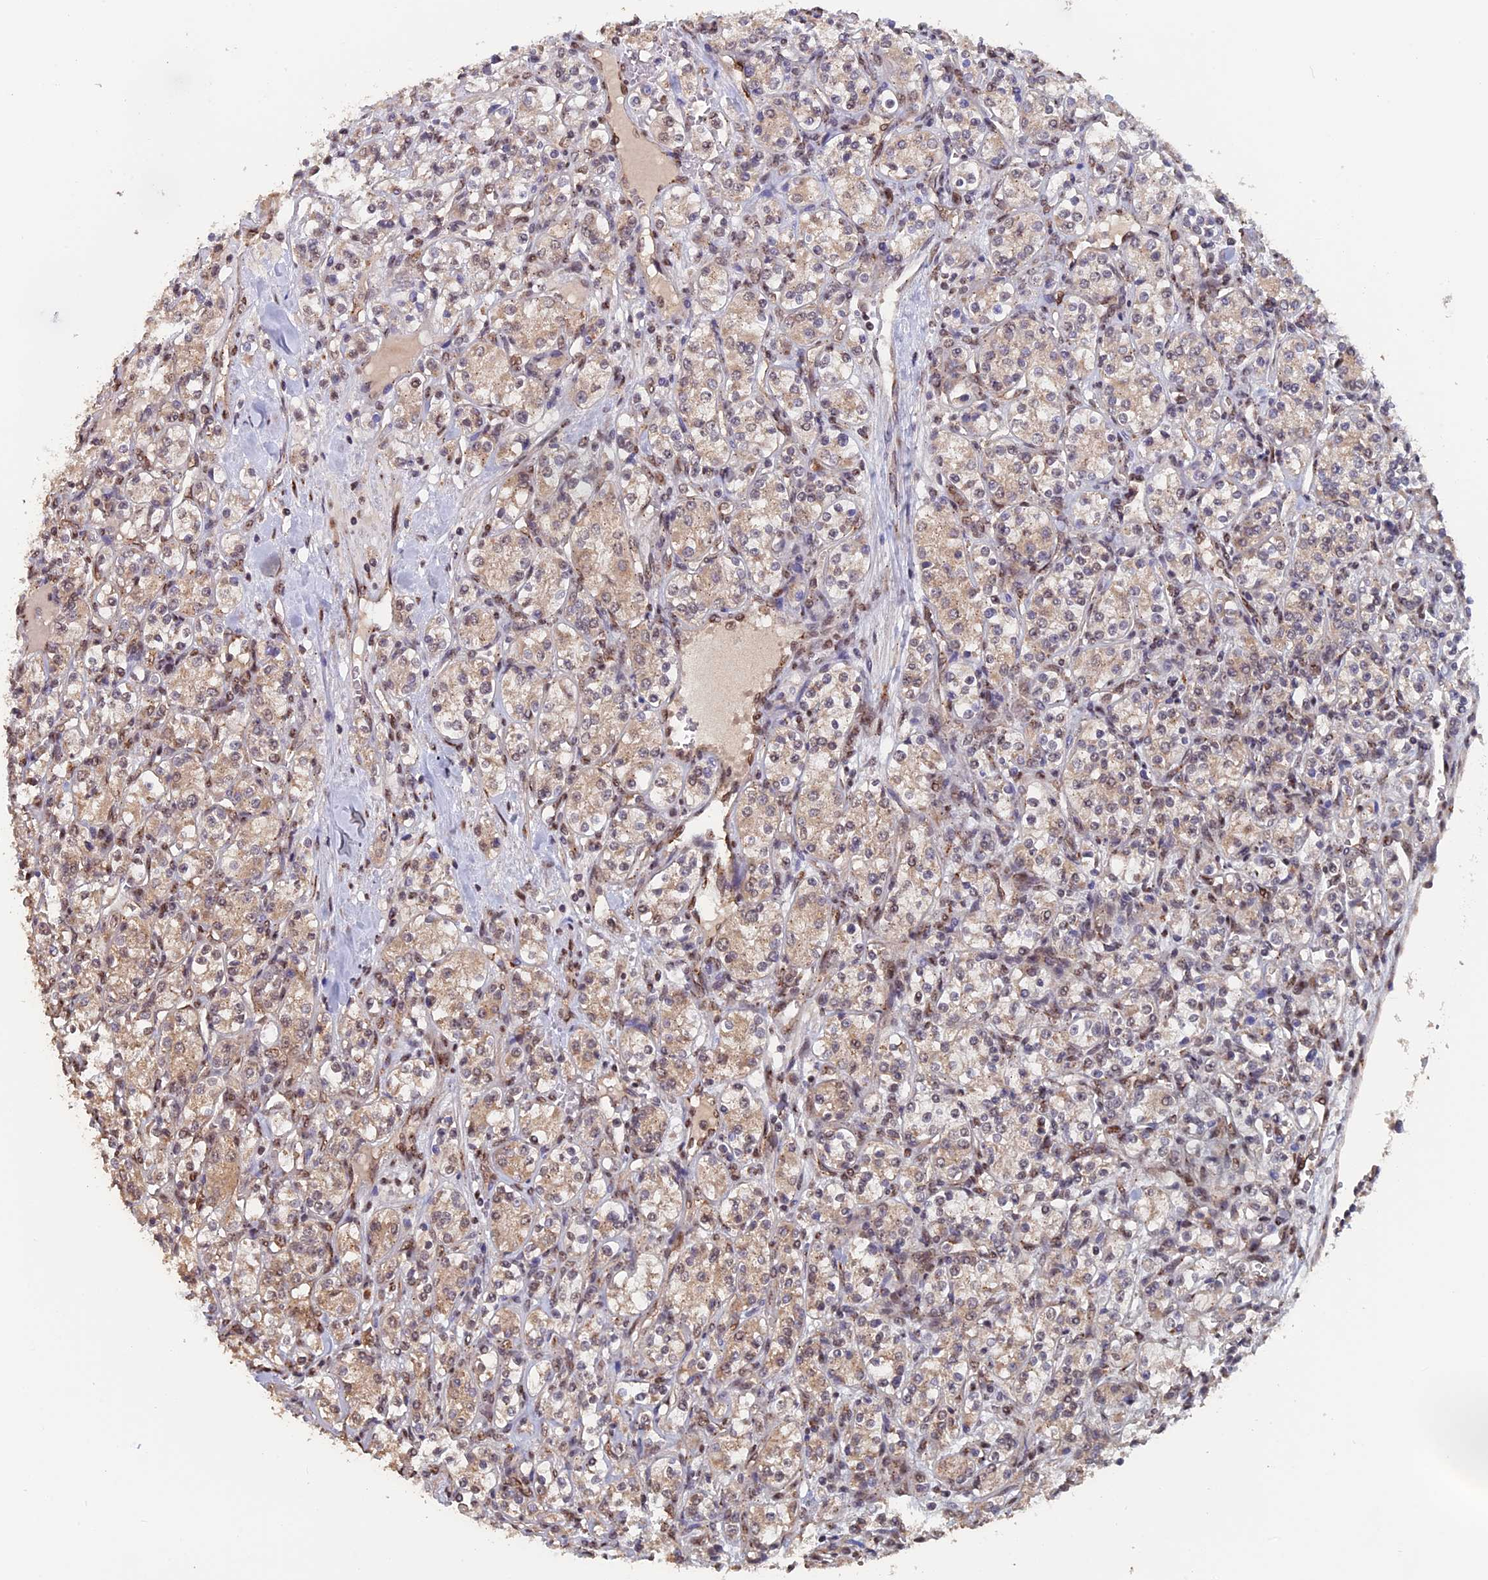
{"staining": {"intensity": "weak", "quantity": ">75%", "location": "cytoplasmic/membranous,nuclear"}, "tissue": "renal cancer", "cell_type": "Tumor cells", "image_type": "cancer", "snomed": [{"axis": "morphology", "description": "Adenocarcinoma, NOS"}, {"axis": "topography", "description": "Kidney"}], "caption": "IHC (DAB (3,3'-diaminobenzidine)) staining of adenocarcinoma (renal) demonstrates weak cytoplasmic/membranous and nuclear protein positivity in about >75% of tumor cells.", "gene": "PIGQ", "patient": {"sex": "male", "age": 77}}